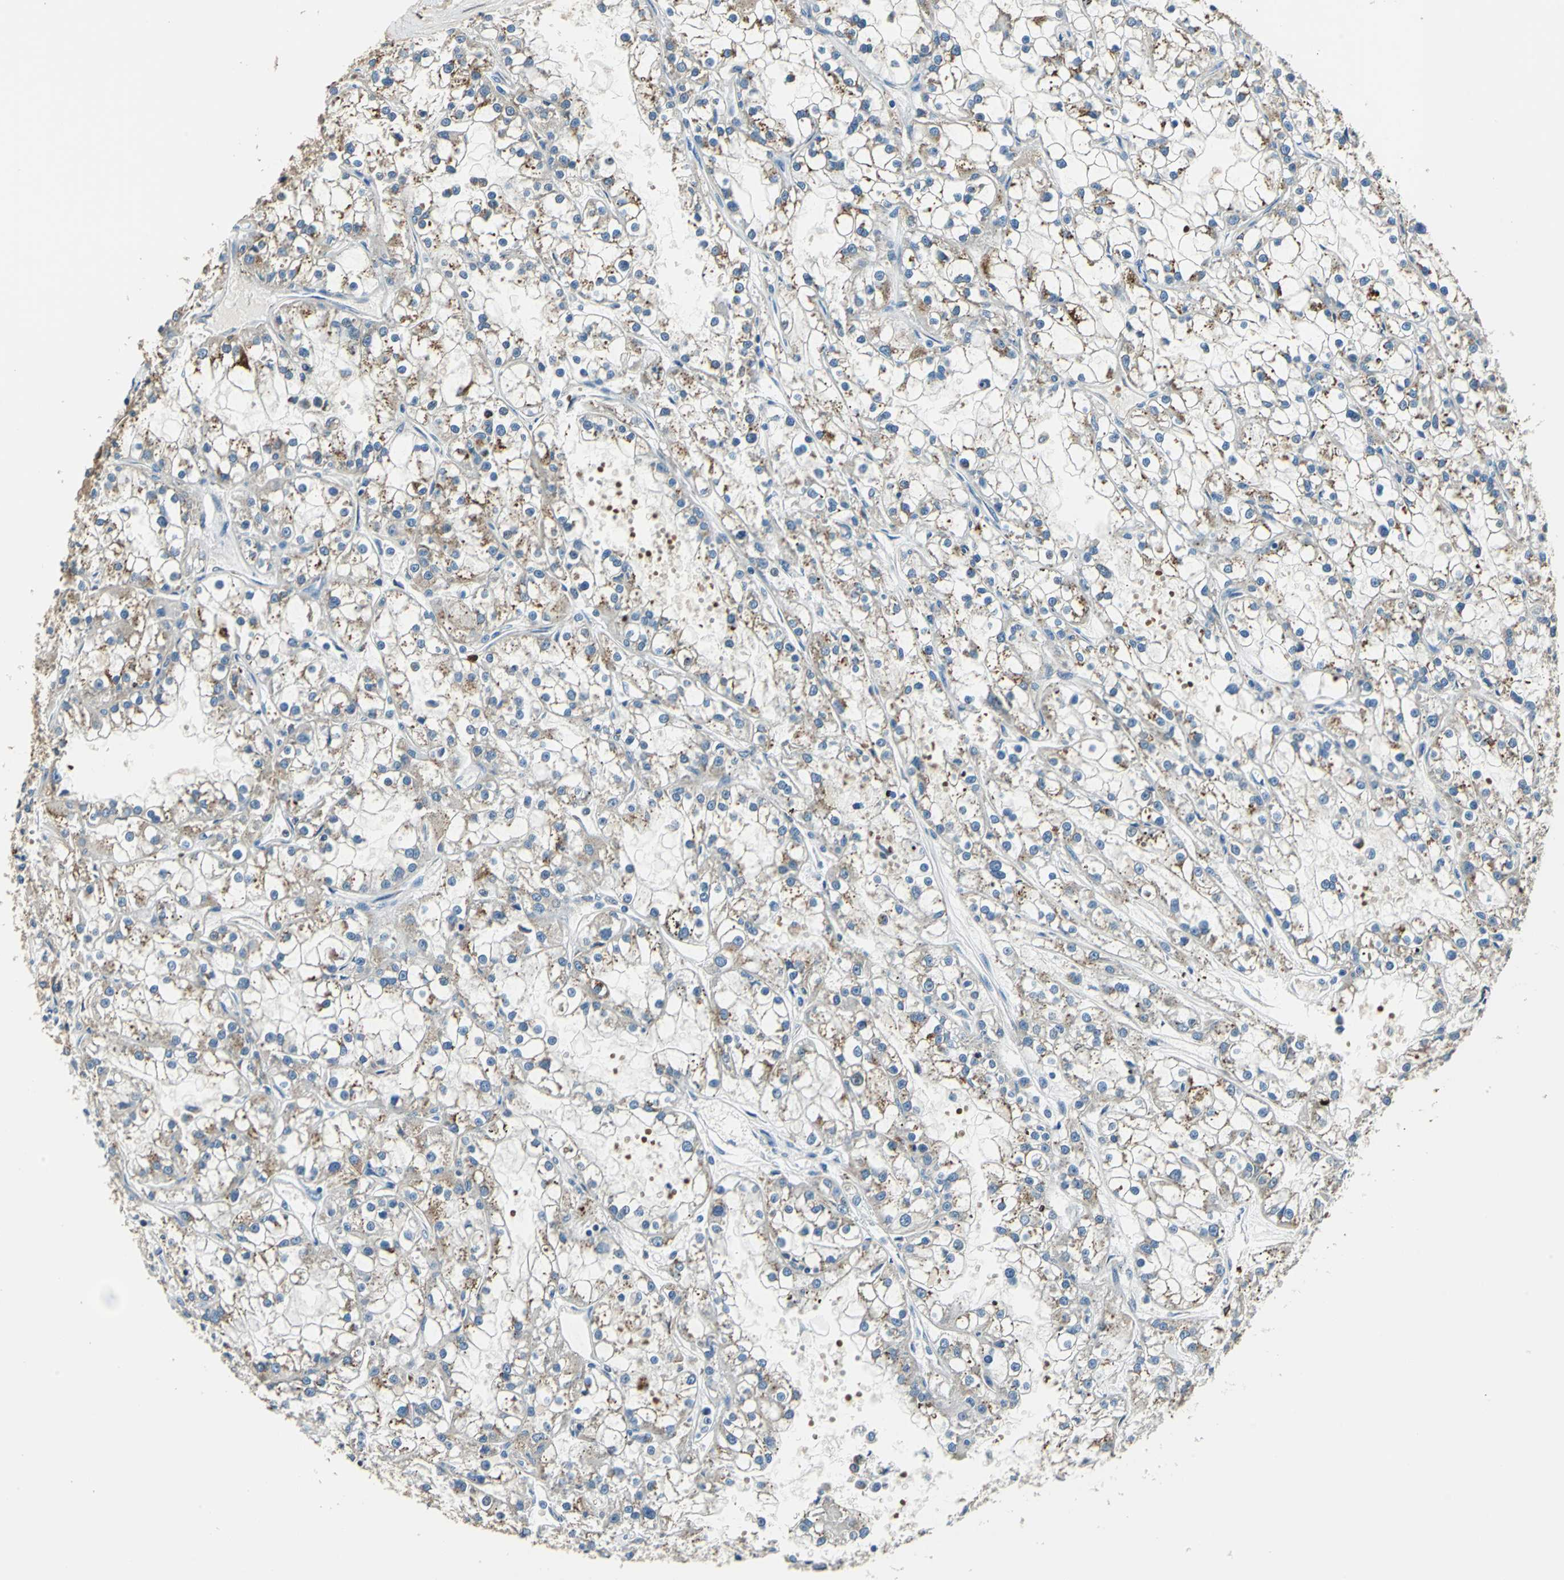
{"staining": {"intensity": "weak", "quantity": "25%-75%", "location": "cytoplasmic/membranous"}, "tissue": "renal cancer", "cell_type": "Tumor cells", "image_type": "cancer", "snomed": [{"axis": "morphology", "description": "Adenocarcinoma, NOS"}, {"axis": "topography", "description": "Kidney"}], "caption": "A high-resolution image shows immunohistochemistry (IHC) staining of renal cancer (adenocarcinoma), which exhibits weak cytoplasmic/membranous staining in about 25%-75% of tumor cells. The protein of interest is stained brown, and the nuclei are stained in blue (DAB (3,3'-diaminobenzidine) IHC with brightfield microscopy, high magnification).", "gene": "NIT1", "patient": {"sex": "female", "age": 52}}